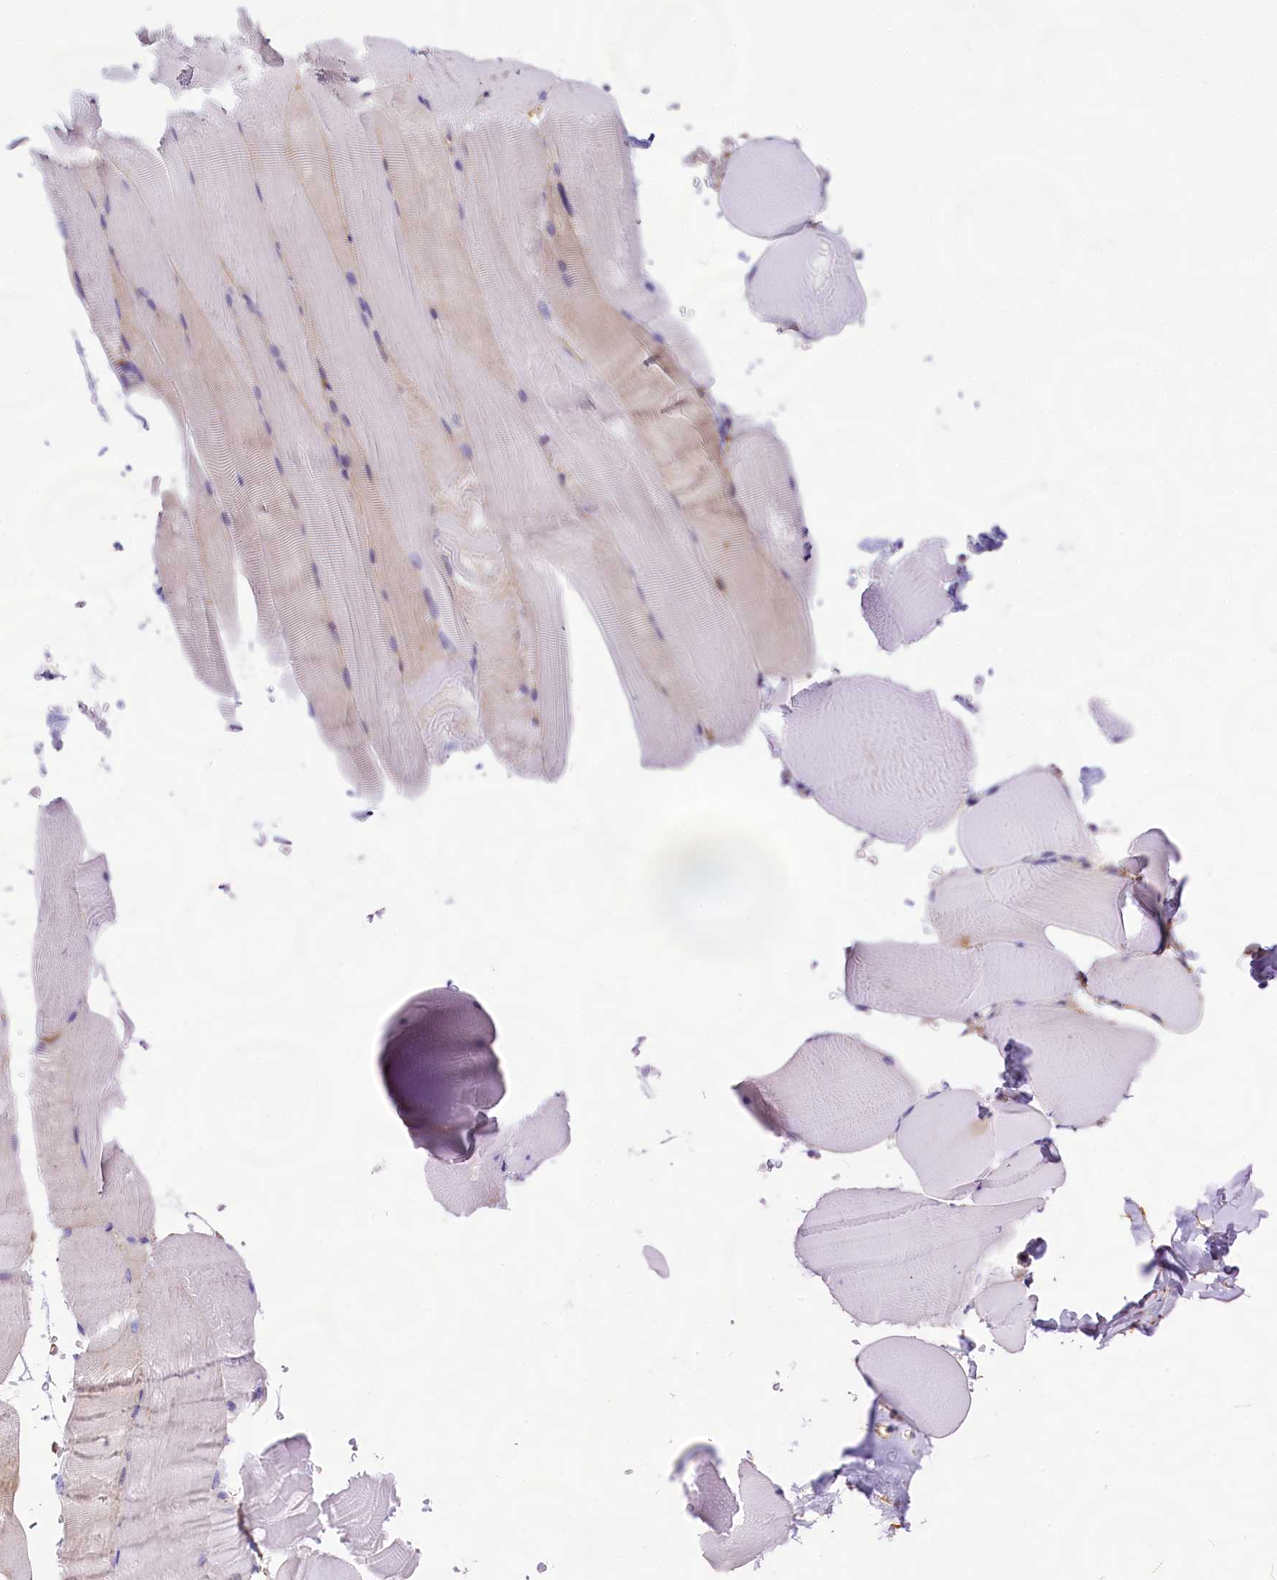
{"staining": {"intensity": "negative", "quantity": "none", "location": "none"}, "tissue": "skeletal muscle", "cell_type": "Myocytes", "image_type": "normal", "snomed": [{"axis": "morphology", "description": "Normal tissue, NOS"}, {"axis": "topography", "description": "Skeletal muscle"}, {"axis": "topography", "description": "Parathyroid gland"}], "caption": "High power microscopy histopathology image of an IHC histopathology image of normal skeletal muscle, revealing no significant positivity in myocytes.", "gene": "CD99", "patient": {"sex": "female", "age": 37}}